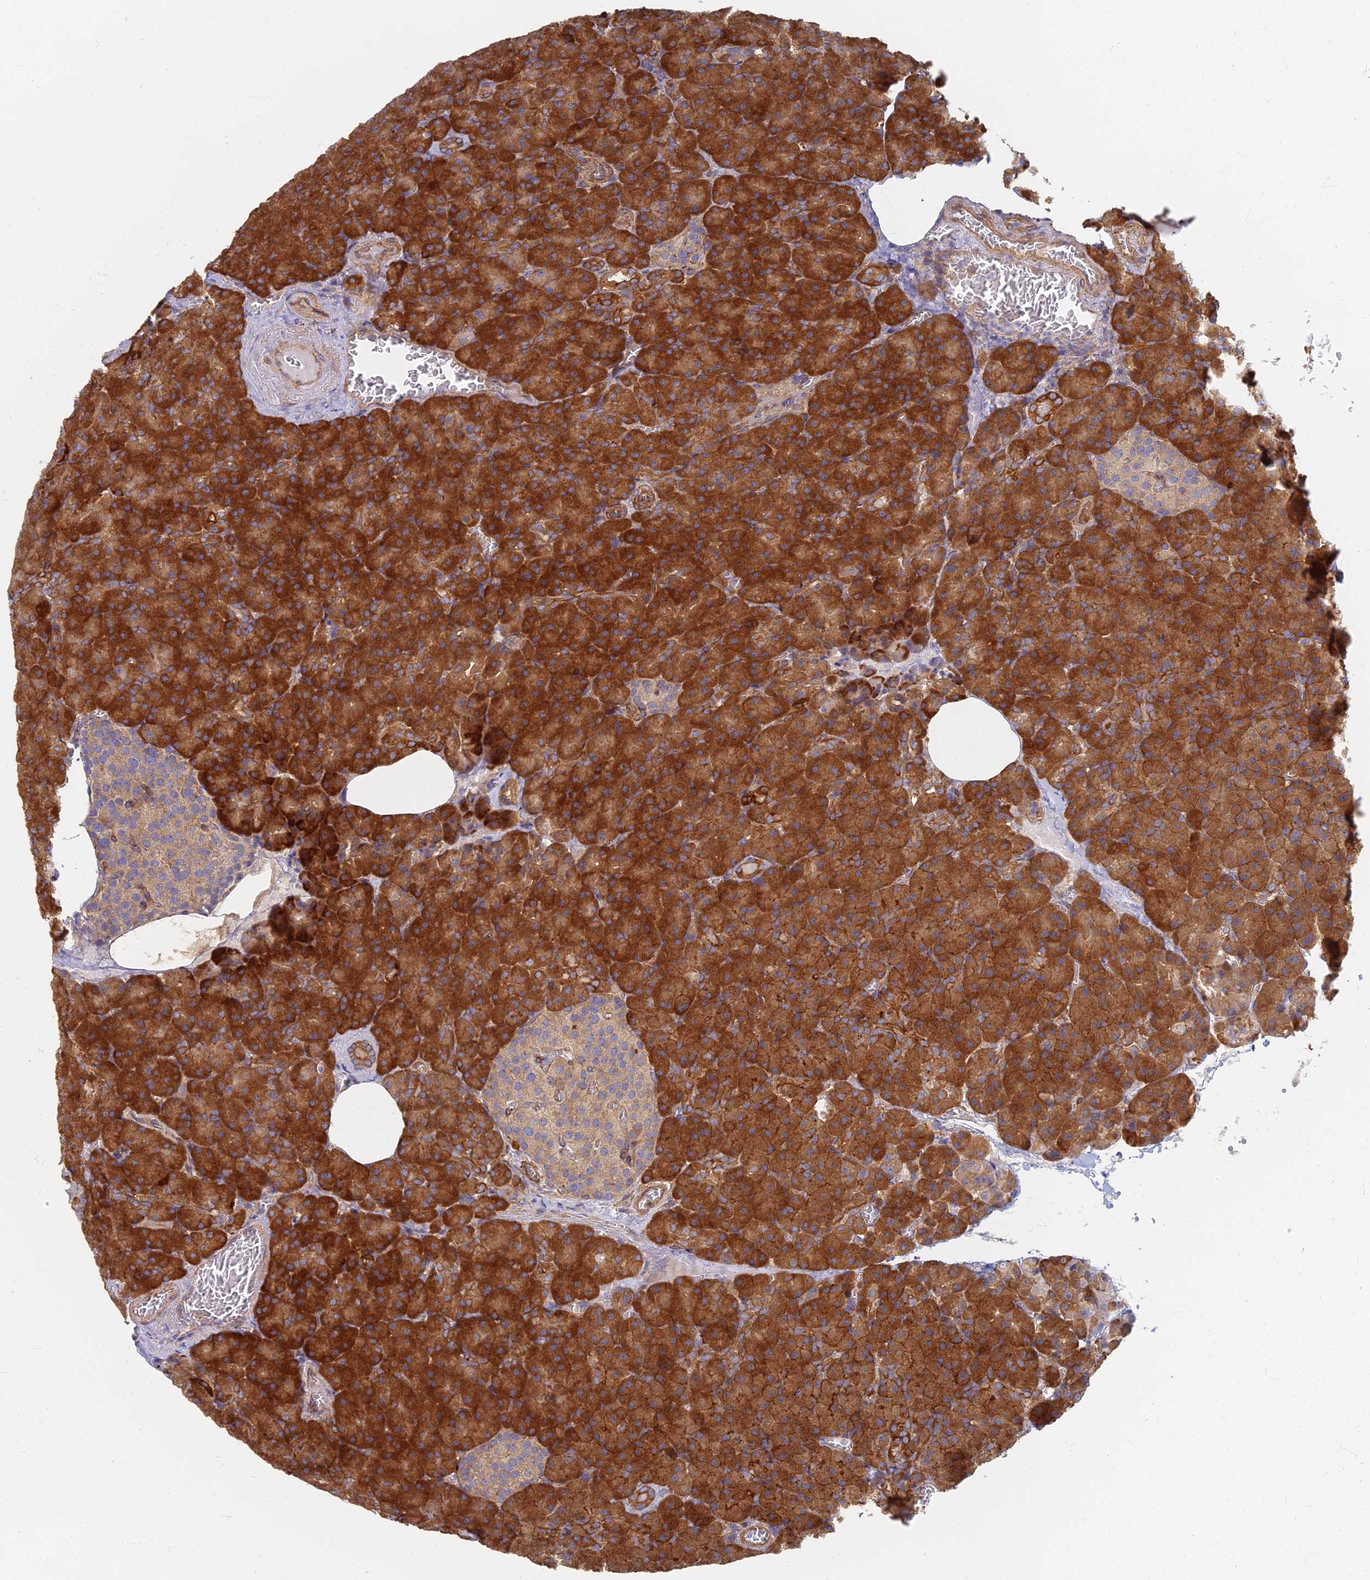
{"staining": {"intensity": "strong", "quantity": ">75%", "location": "cytoplasmic/membranous"}, "tissue": "pancreas", "cell_type": "Exocrine glandular cells", "image_type": "normal", "snomed": [{"axis": "morphology", "description": "Normal tissue, NOS"}, {"axis": "topography", "description": "Pancreas"}], "caption": "Unremarkable pancreas was stained to show a protein in brown. There is high levels of strong cytoplasmic/membranous staining in approximately >75% of exocrine glandular cells. (Stains: DAB in brown, nuclei in blue, Microscopy: brightfield microscopy at high magnification).", "gene": "RBSN", "patient": {"sex": "female", "age": 74}}